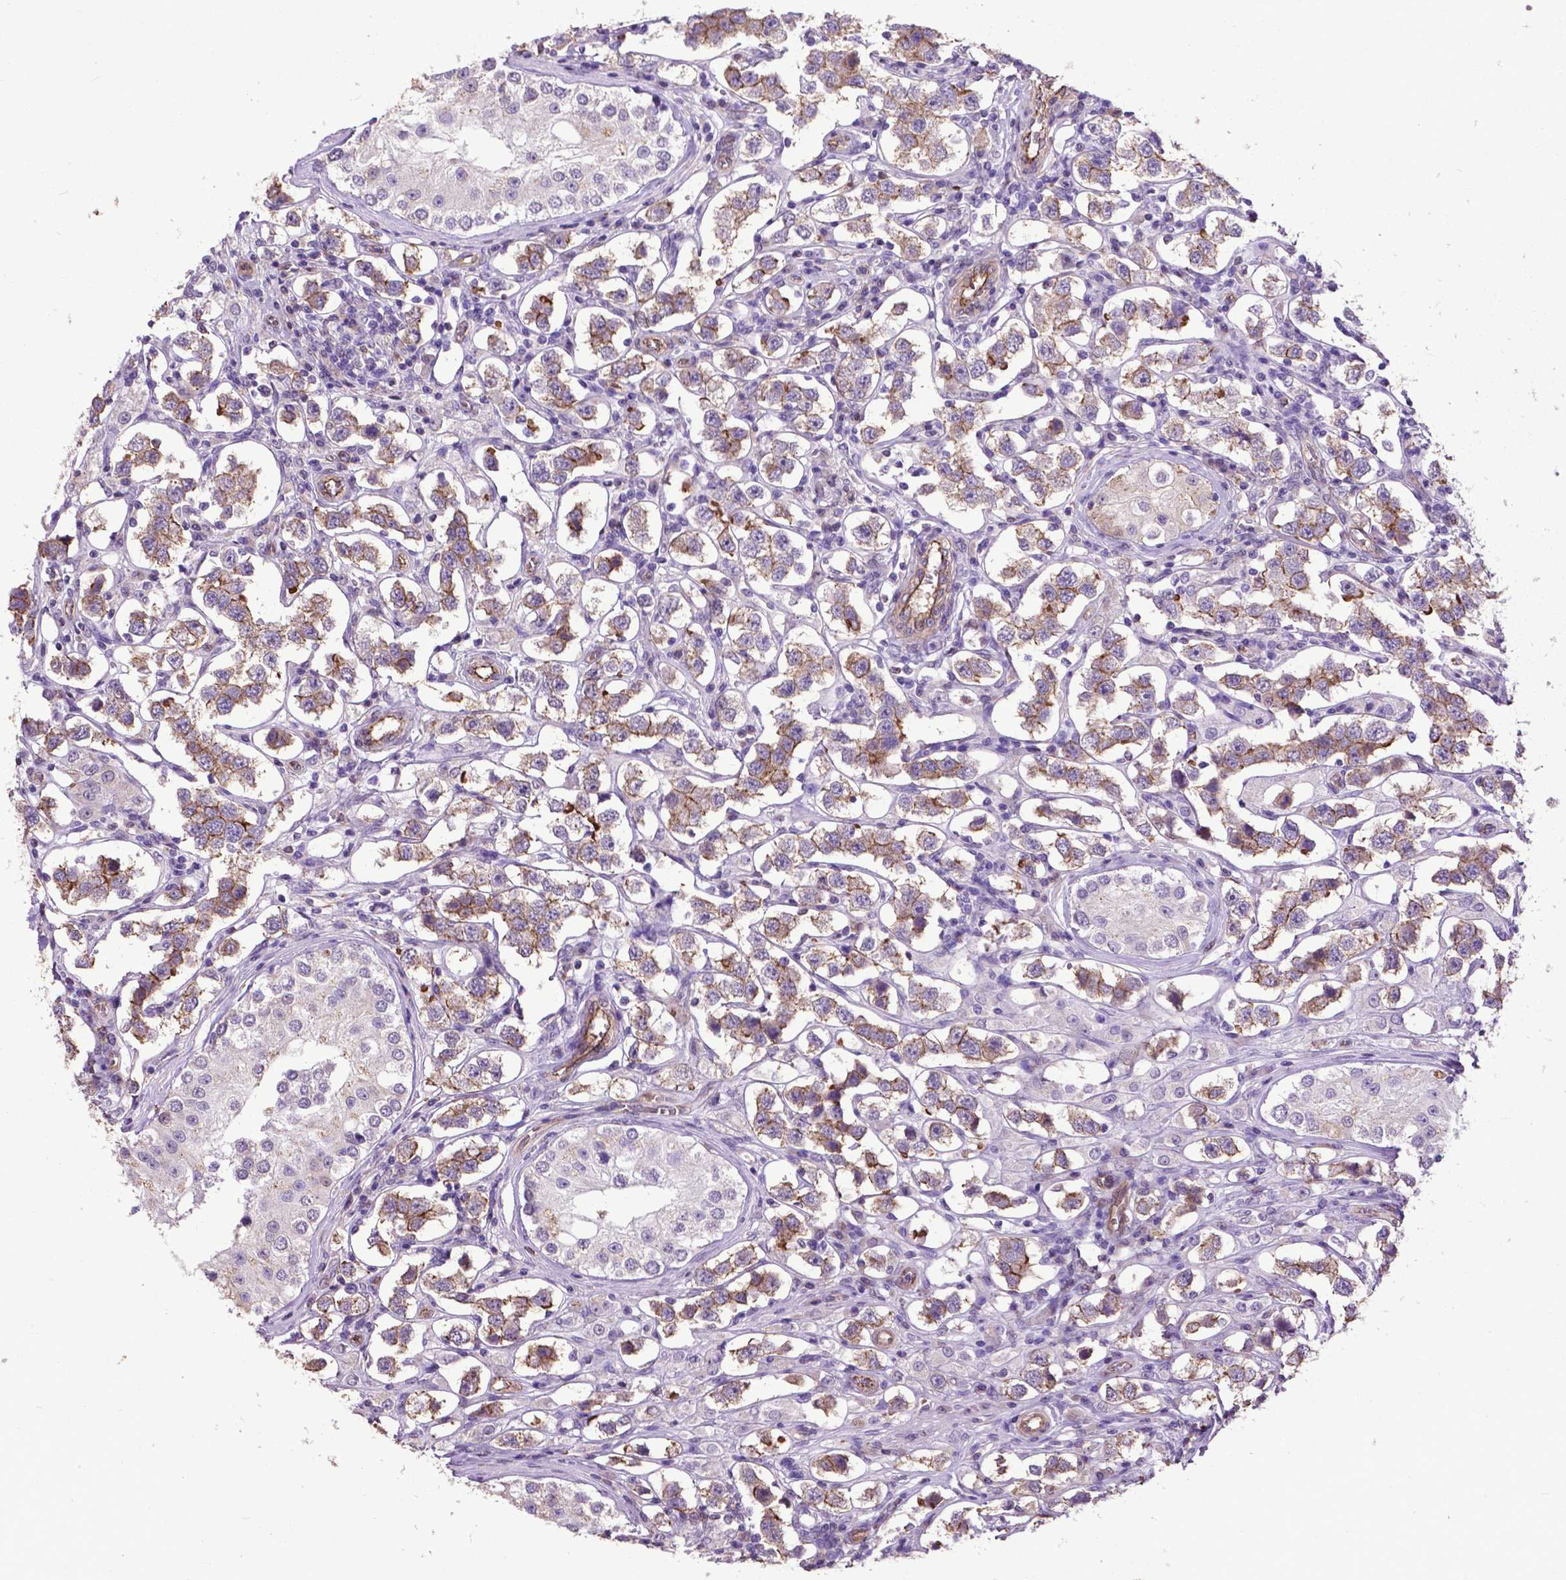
{"staining": {"intensity": "moderate", "quantity": ">75%", "location": "cytoplasmic/membranous"}, "tissue": "testis cancer", "cell_type": "Tumor cells", "image_type": "cancer", "snomed": [{"axis": "morphology", "description": "Seminoma, NOS"}, {"axis": "topography", "description": "Testis"}], "caption": "Testis cancer tissue displays moderate cytoplasmic/membranous staining in about >75% of tumor cells", "gene": "PDLIM1", "patient": {"sex": "male", "age": 37}}